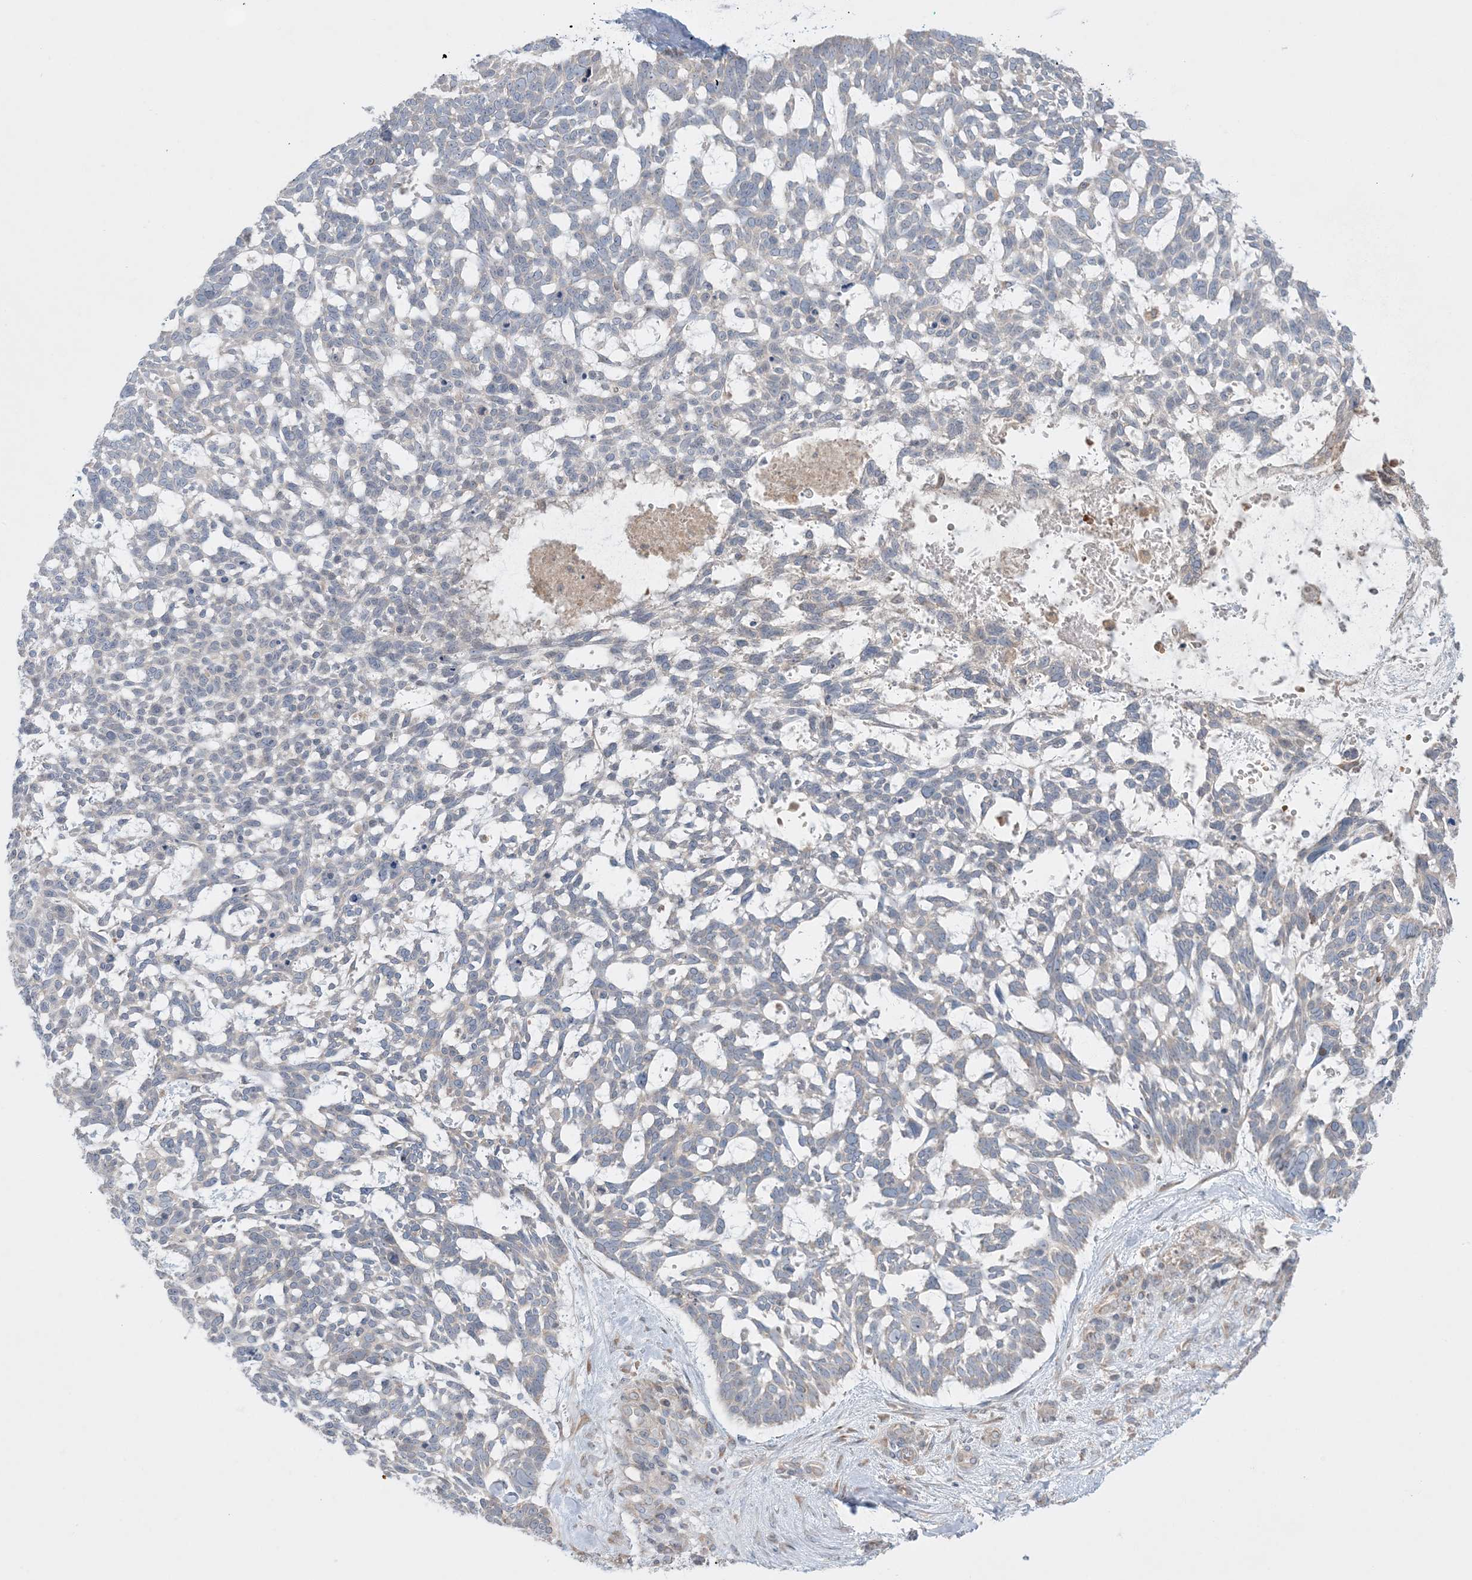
{"staining": {"intensity": "negative", "quantity": "none", "location": "none"}, "tissue": "skin cancer", "cell_type": "Tumor cells", "image_type": "cancer", "snomed": [{"axis": "morphology", "description": "Basal cell carcinoma"}, {"axis": "topography", "description": "Skin"}], "caption": "The image reveals no significant expression in tumor cells of basal cell carcinoma (skin). Brightfield microscopy of IHC stained with DAB (3,3'-diaminobenzidine) (brown) and hematoxylin (blue), captured at high magnification.", "gene": "MMGT1", "patient": {"sex": "male", "age": 88}}